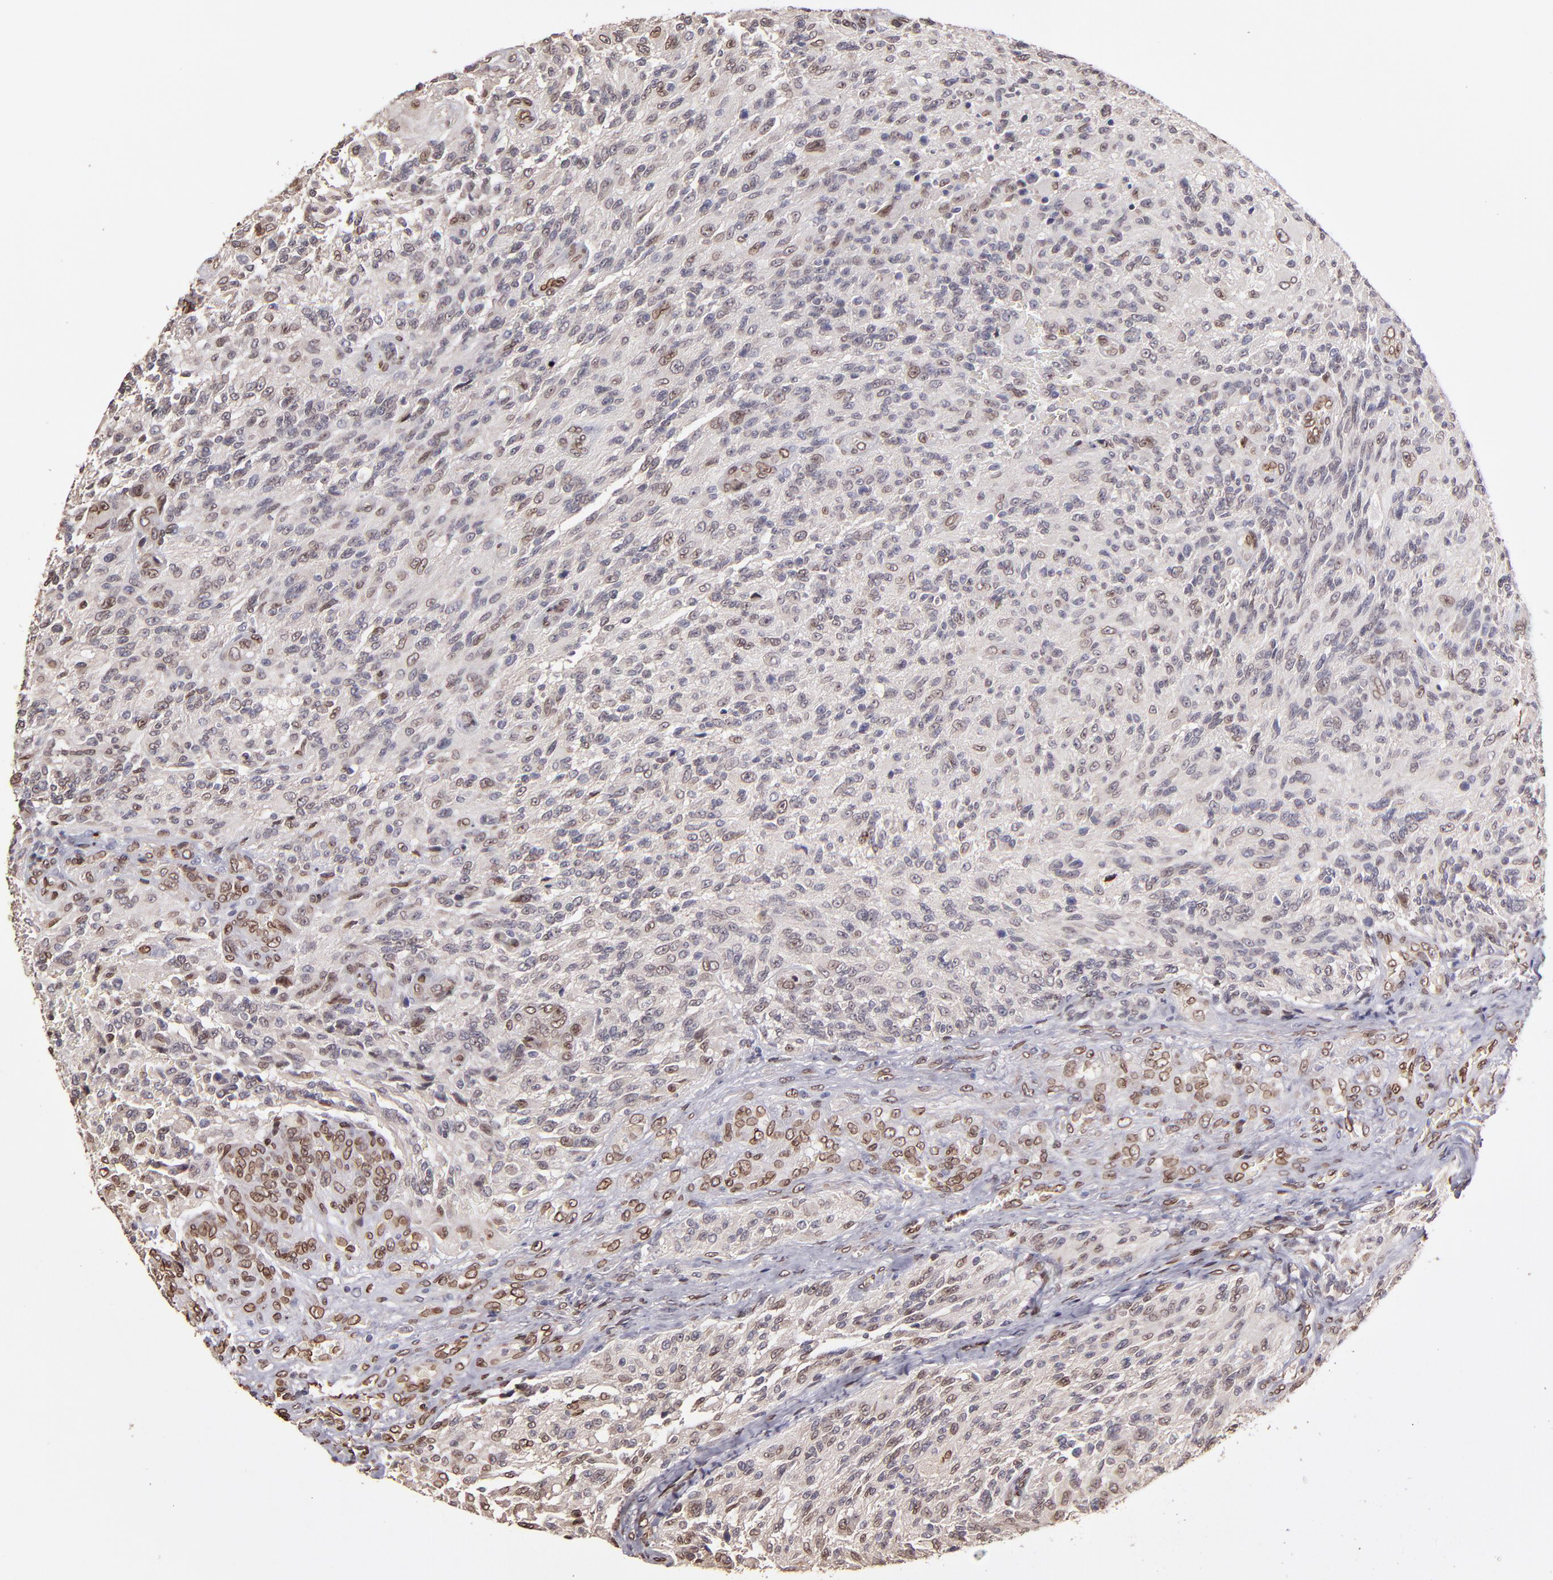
{"staining": {"intensity": "weak", "quantity": "<25%", "location": "cytoplasmic/membranous,nuclear"}, "tissue": "glioma", "cell_type": "Tumor cells", "image_type": "cancer", "snomed": [{"axis": "morphology", "description": "Normal tissue, NOS"}, {"axis": "morphology", "description": "Glioma, malignant, High grade"}, {"axis": "topography", "description": "Cerebral cortex"}], "caption": "Tumor cells are negative for brown protein staining in glioma.", "gene": "PUM3", "patient": {"sex": "male", "age": 56}}